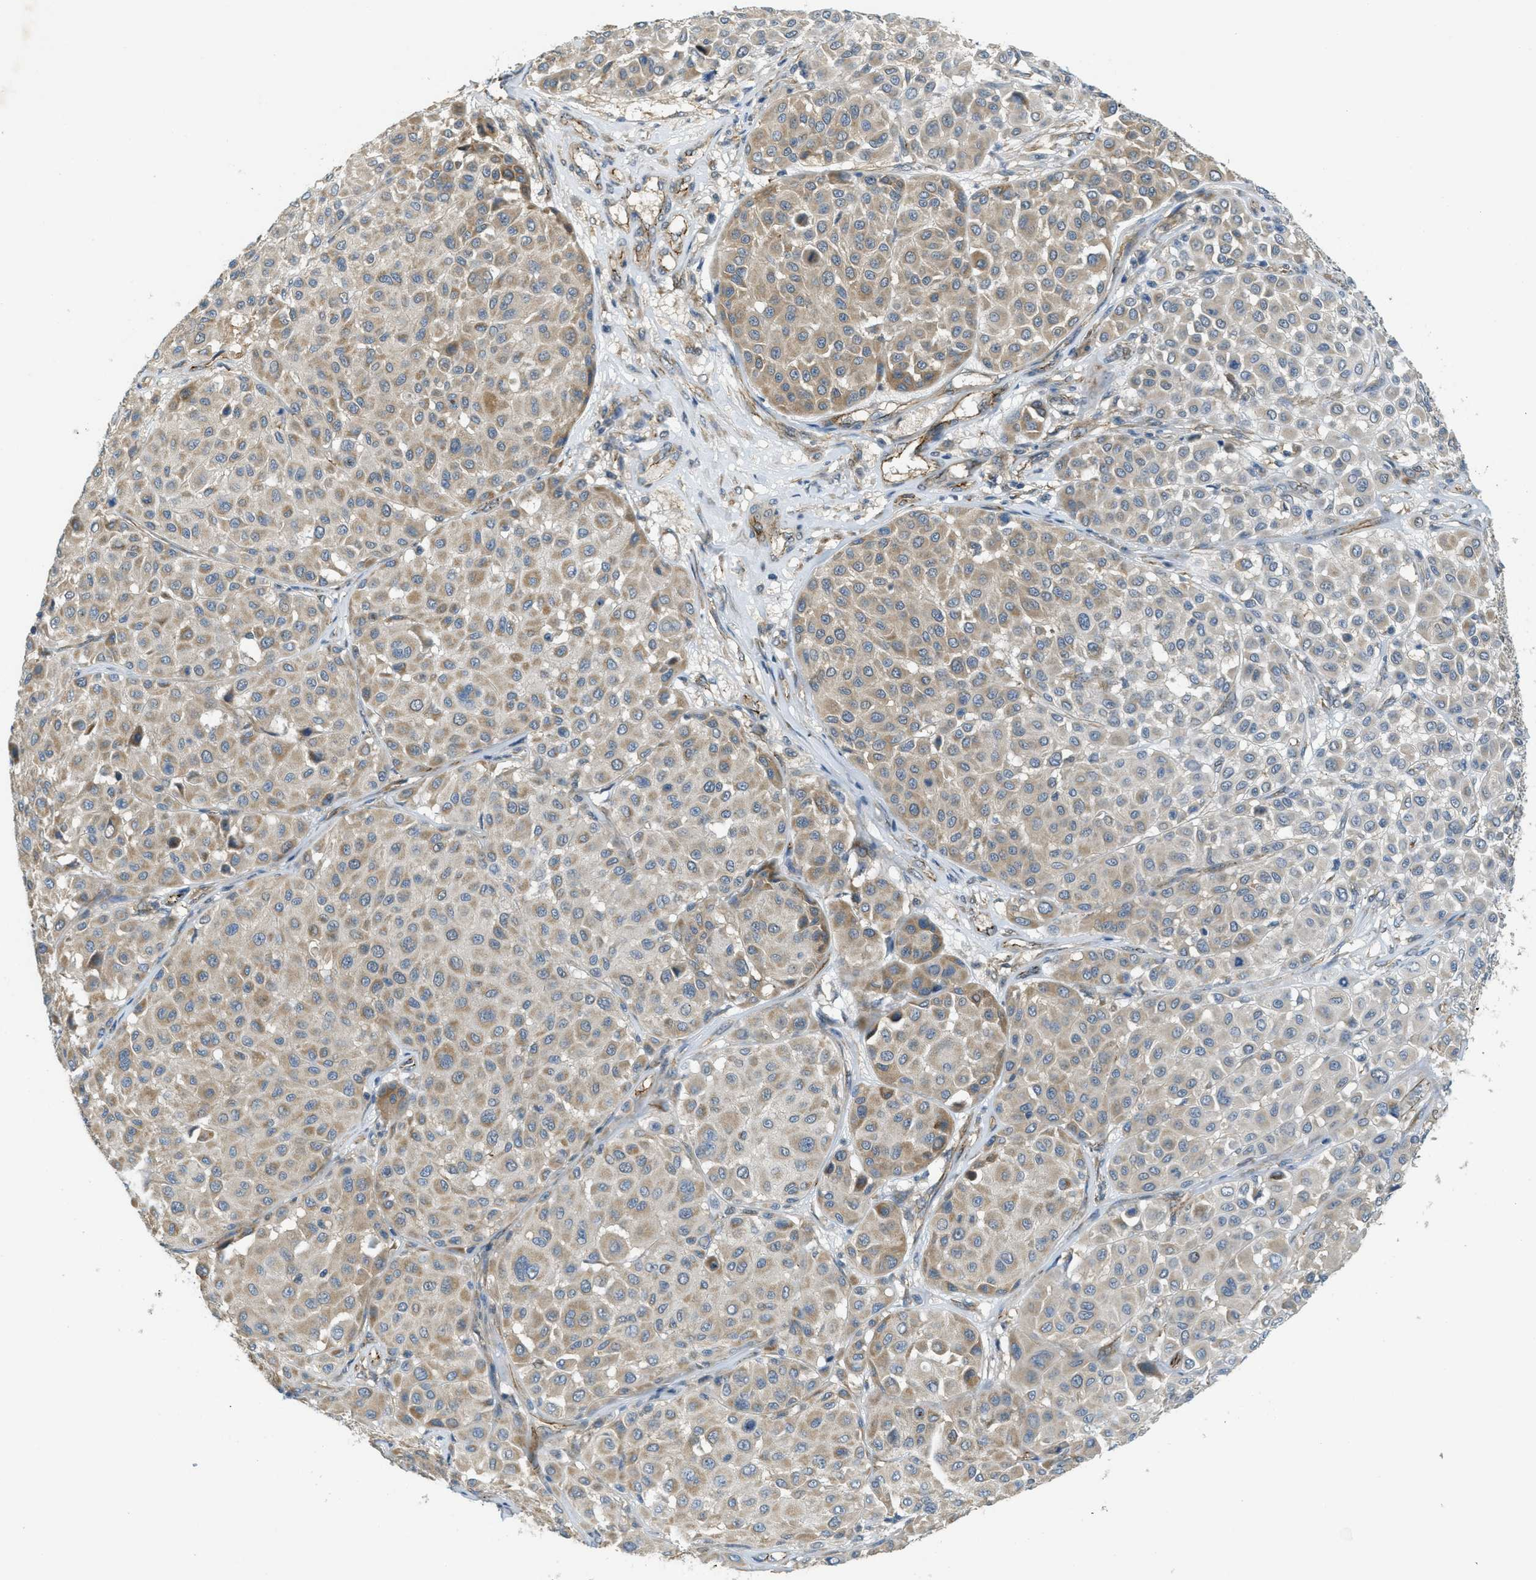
{"staining": {"intensity": "weak", "quantity": "25%-75%", "location": "cytoplasmic/membranous"}, "tissue": "melanoma", "cell_type": "Tumor cells", "image_type": "cancer", "snomed": [{"axis": "morphology", "description": "Malignant melanoma, Metastatic site"}, {"axis": "topography", "description": "Soft tissue"}], "caption": "This histopathology image reveals immunohistochemistry (IHC) staining of malignant melanoma (metastatic site), with low weak cytoplasmic/membranous positivity in about 25%-75% of tumor cells.", "gene": "JCAD", "patient": {"sex": "male", "age": 41}}